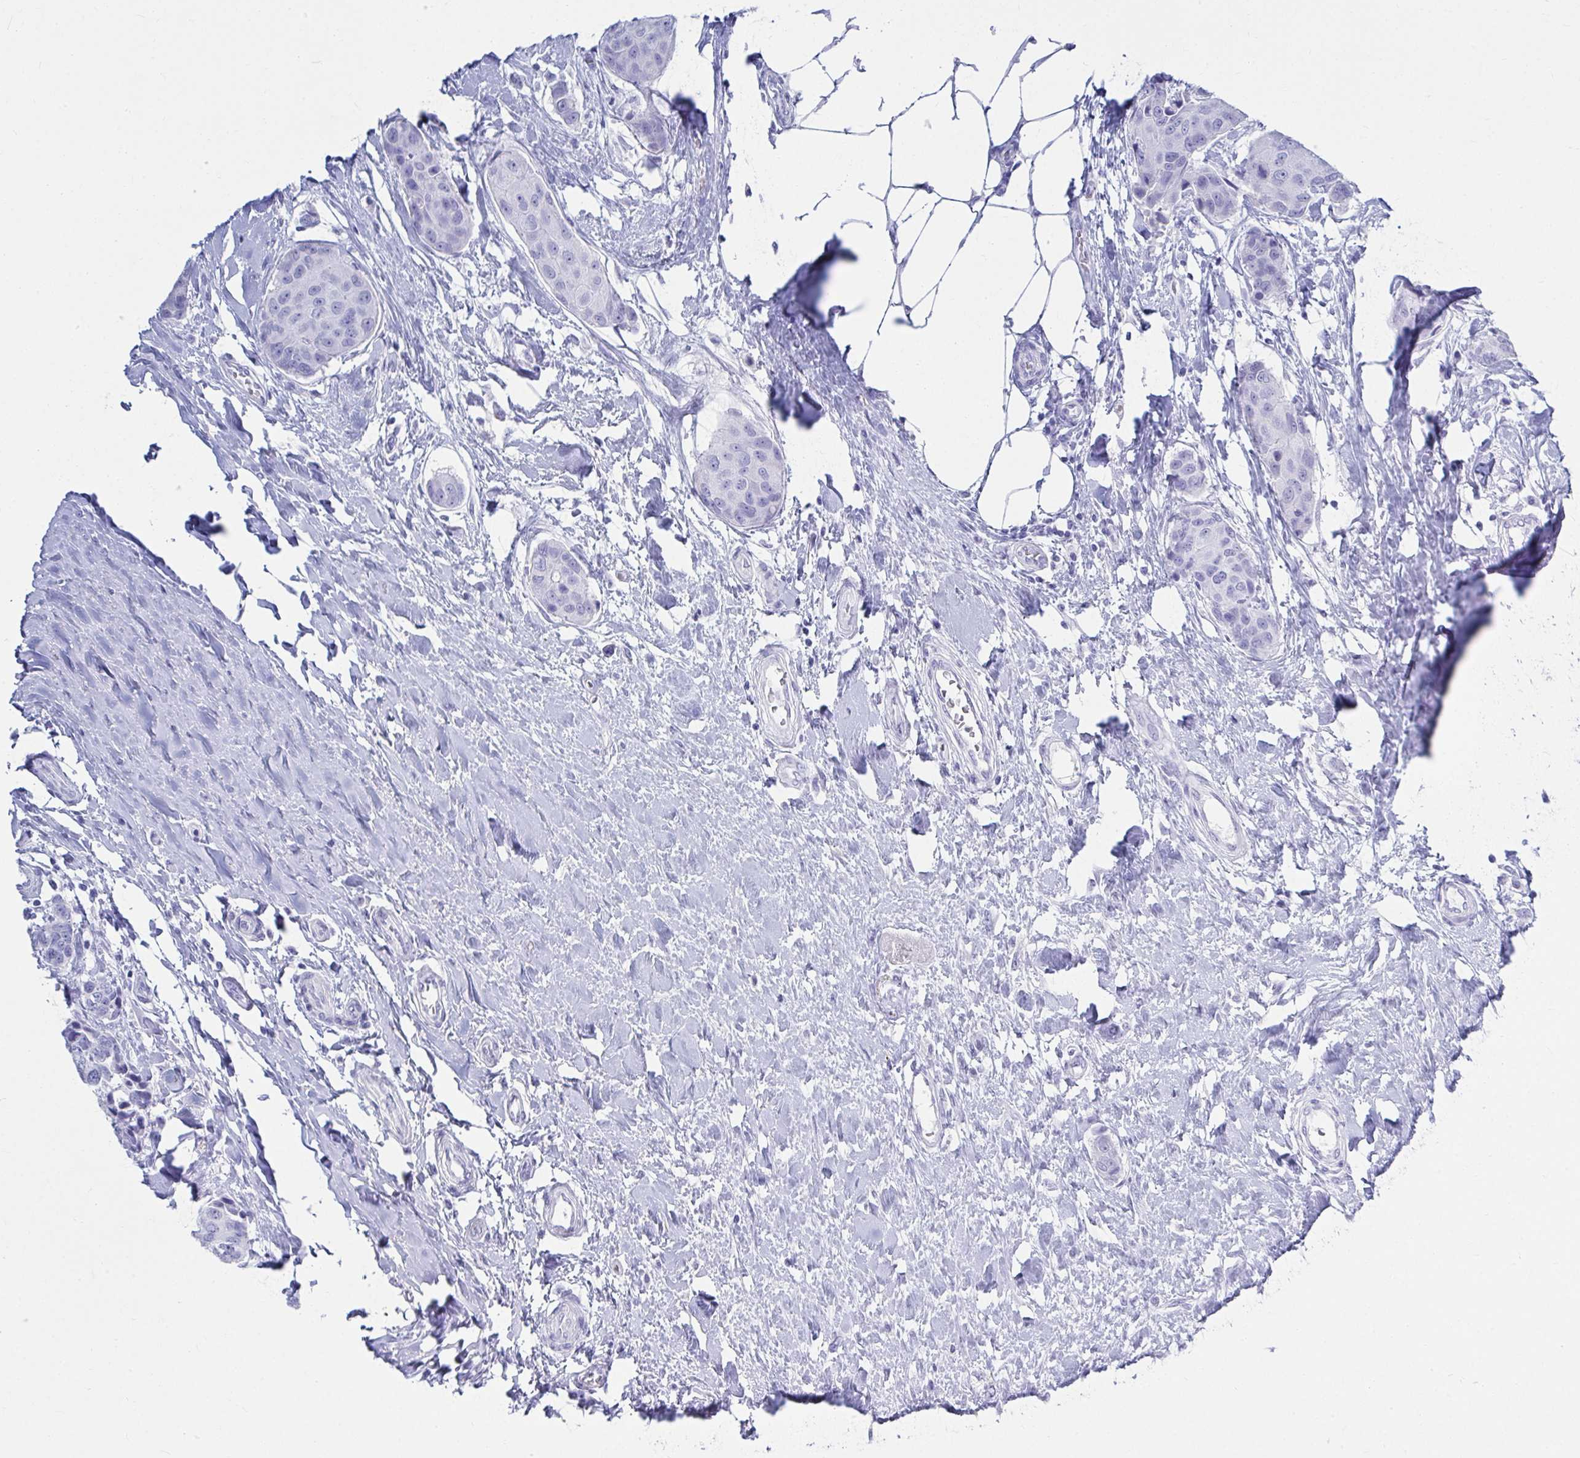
{"staining": {"intensity": "negative", "quantity": "none", "location": "none"}, "tissue": "breast cancer", "cell_type": "Tumor cells", "image_type": "cancer", "snomed": [{"axis": "morphology", "description": "Duct carcinoma"}, {"axis": "topography", "description": "Breast"}], "caption": "High magnification brightfield microscopy of infiltrating ductal carcinoma (breast) stained with DAB (brown) and counterstained with hematoxylin (blue): tumor cells show no significant expression.", "gene": "ATP4B", "patient": {"sex": "female", "age": 80}}